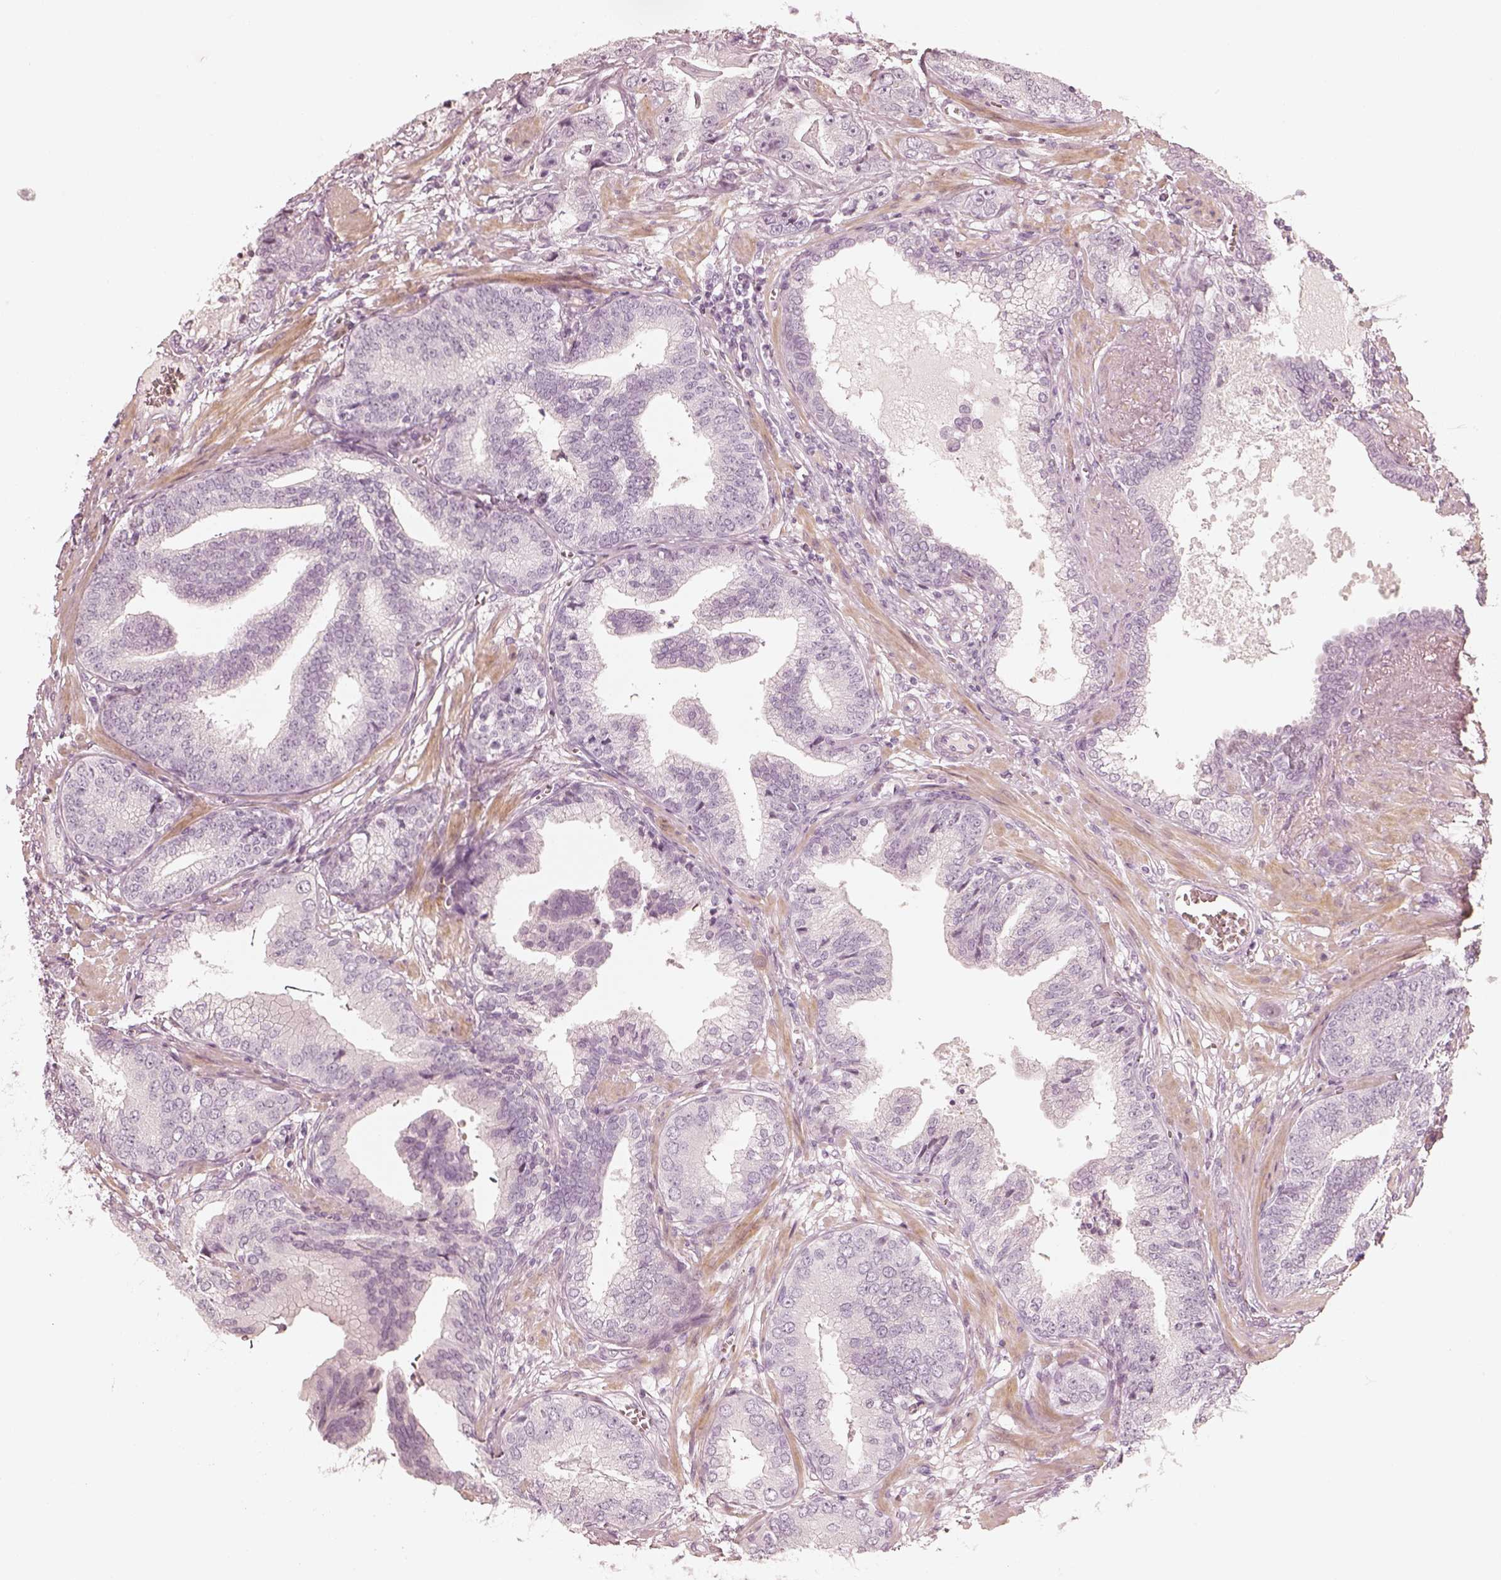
{"staining": {"intensity": "negative", "quantity": "none", "location": "none"}, "tissue": "prostate cancer", "cell_type": "Tumor cells", "image_type": "cancer", "snomed": [{"axis": "morphology", "description": "Adenocarcinoma, NOS"}, {"axis": "topography", "description": "Prostate"}], "caption": "IHC of prostate cancer shows no expression in tumor cells.", "gene": "SPATA24", "patient": {"sex": "male", "age": 64}}